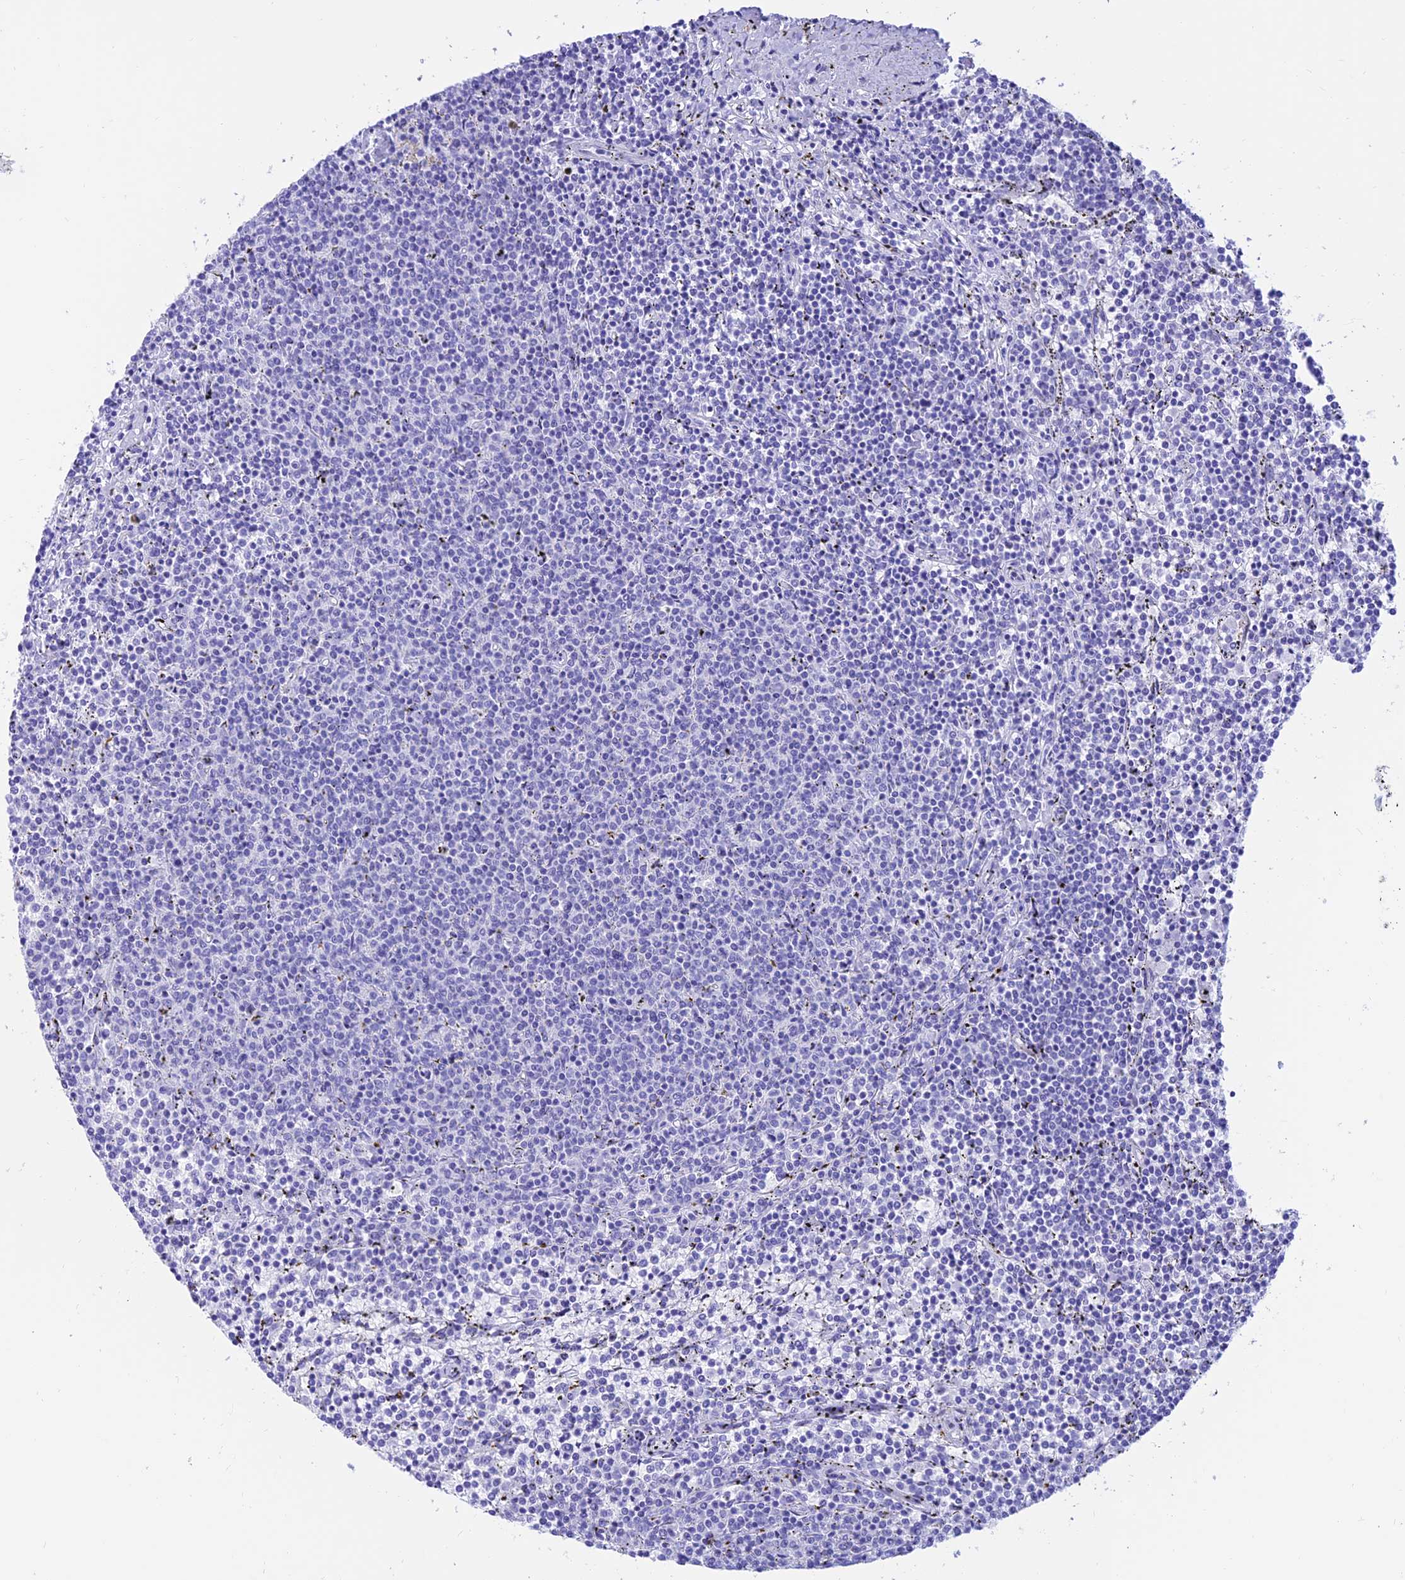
{"staining": {"intensity": "negative", "quantity": "none", "location": "none"}, "tissue": "lymphoma", "cell_type": "Tumor cells", "image_type": "cancer", "snomed": [{"axis": "morphology", "description": "Malignant lymphoma, non-Hodgkin's type, Low grade"}, {"axis": "topography", "description": "Spleen"}], "caption": "Immunohistochemical staining of lymphoma shows no significant staining in tumor cells.", "gene": "PRNP", "patient": {"sex": "female", "age": 50}}